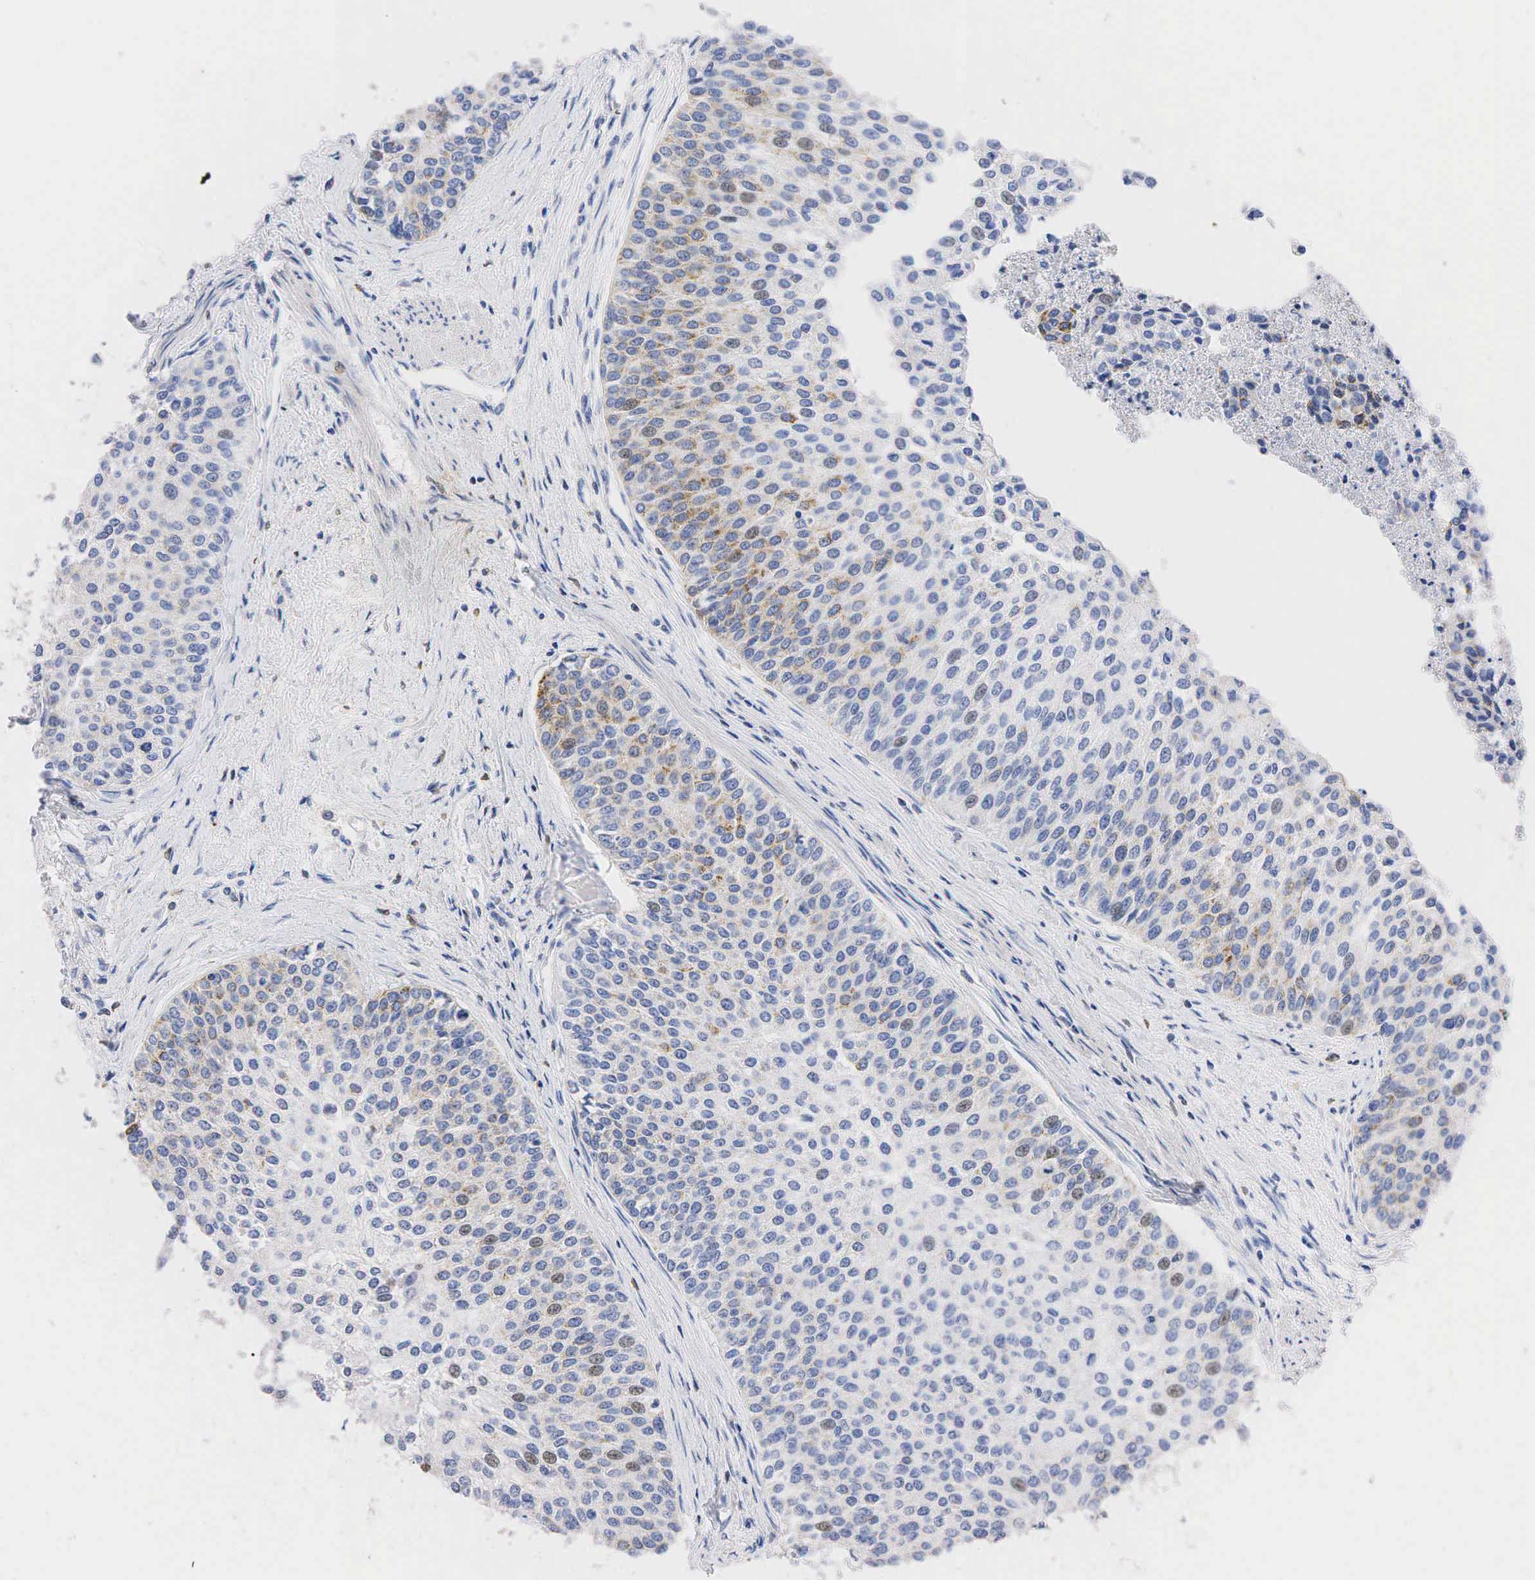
{"staining": {"intensity": "weak", "quantity": "25%-75%", "location": "cytoplasmic/membranous"}, "tissue": "urothelial cancer", "cell_type": "Tumor cells", "image_type": "cancer", "snomed": [{"axis": "morphology", "description": "Urothelial carcinoma, Low grade"}, {"axis": "topography", "description": "Urinary bladder"}], "caption": "DAB (3,3'-diaminobenzidine) immunohistochemical staining of urothelial cancer demonstrates weak cytoplasmic/membranous protein positivity in about 25%-75% of tumor cells.", "gene": "SYP", "patient": {"sex": "female", "age": 73}}